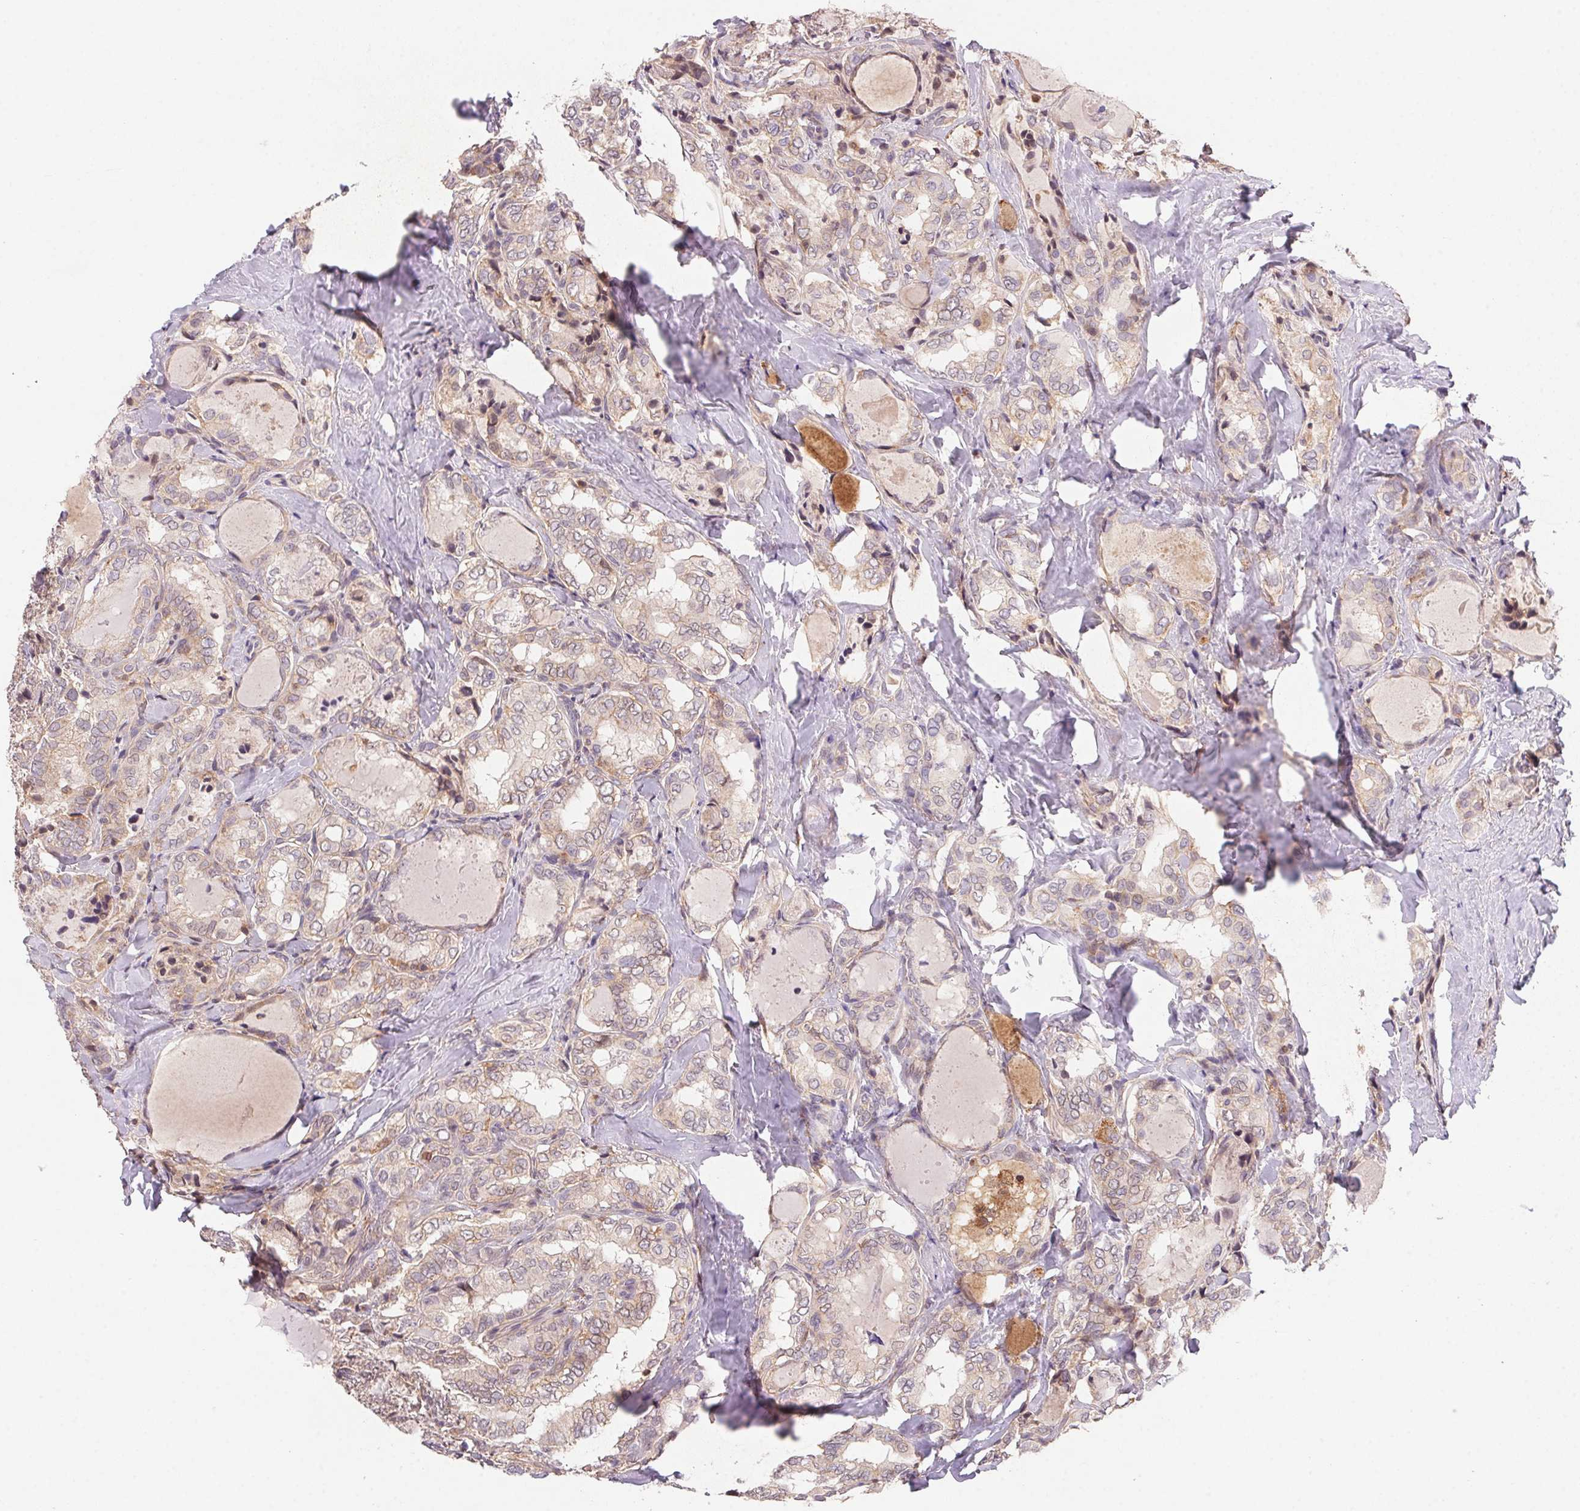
{"staining": {"intensity": "weak", "quantity": "<25%", "location": "cytoplasmic/membranous"}, "tissue": "thyroid cancer", "cell_type": "Tumor cells", "image_type": "cancer", "snomed": [{"axis": "morphology", "description": "Papillary adenocarcinoma, NOS"}, {"axis": "topography", "description": "Thyroid gland"}], "caption": "High power microscopy photomicrograph of an immunohistochemistry histopathology image of thyroid papillary adenocarcinoma, revealing no significant staining in tumor cells.", "gene": "SLC52A2", "patient": {"sex": "female", "age": 75}}